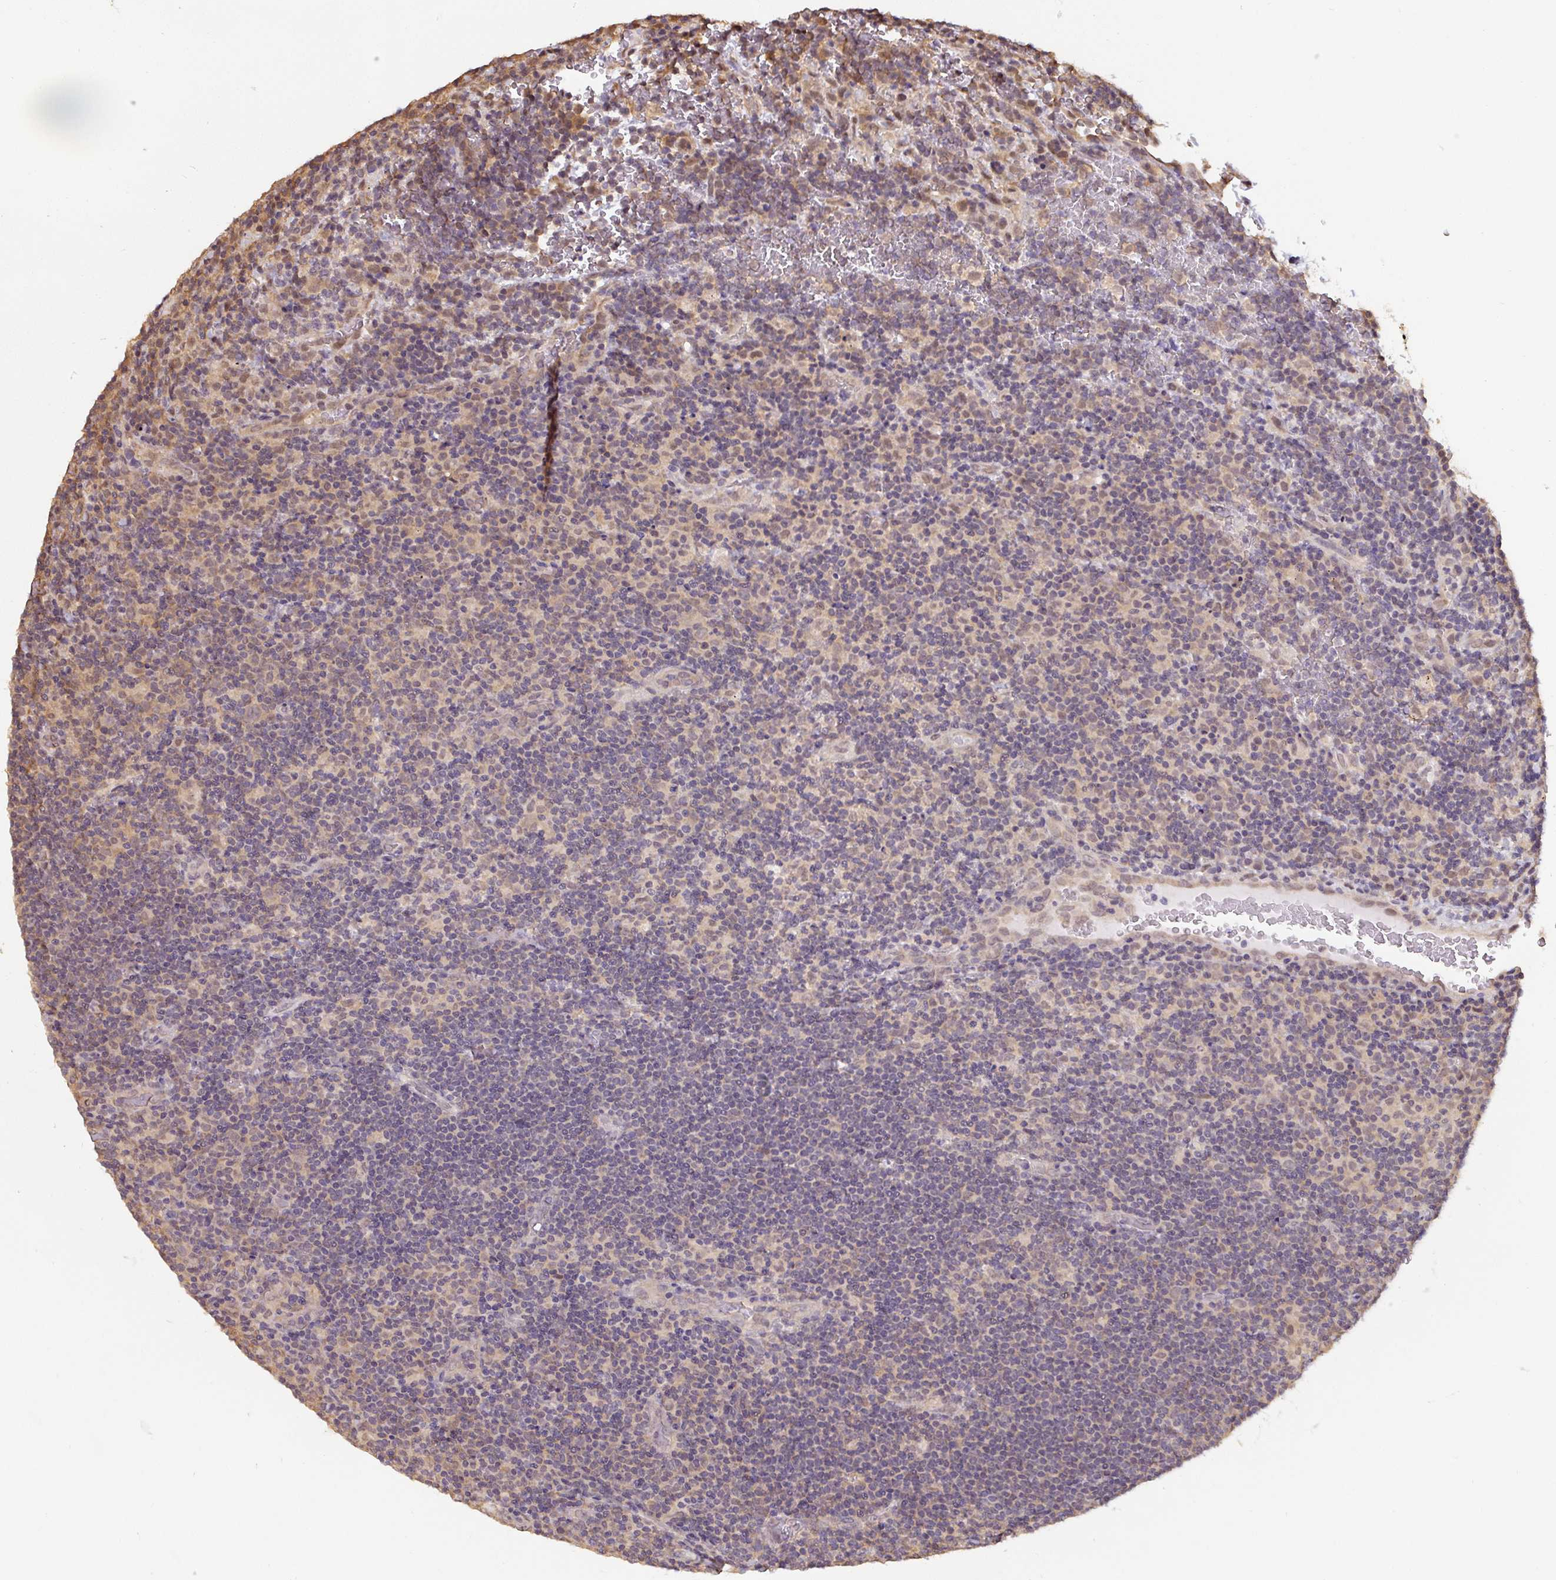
{"staining": {"intensity": "negative", "quantity": "none", "location": "none"}, "tissue": "lymphoma", "cell_type": "Tumor cells", "image_type": "cancer", "snomed": [{"axis": "morphology", "description": "Hodgkin's disease, NOS"}, {"axis": "topography", "description": "Lymph node"}], "caption": "A photomicrograph of lymphoma stained for a protein exhibits no brown staining in tumor cells.", "gene": "ST13", "patient": {"sex": "female", "age": 57}}